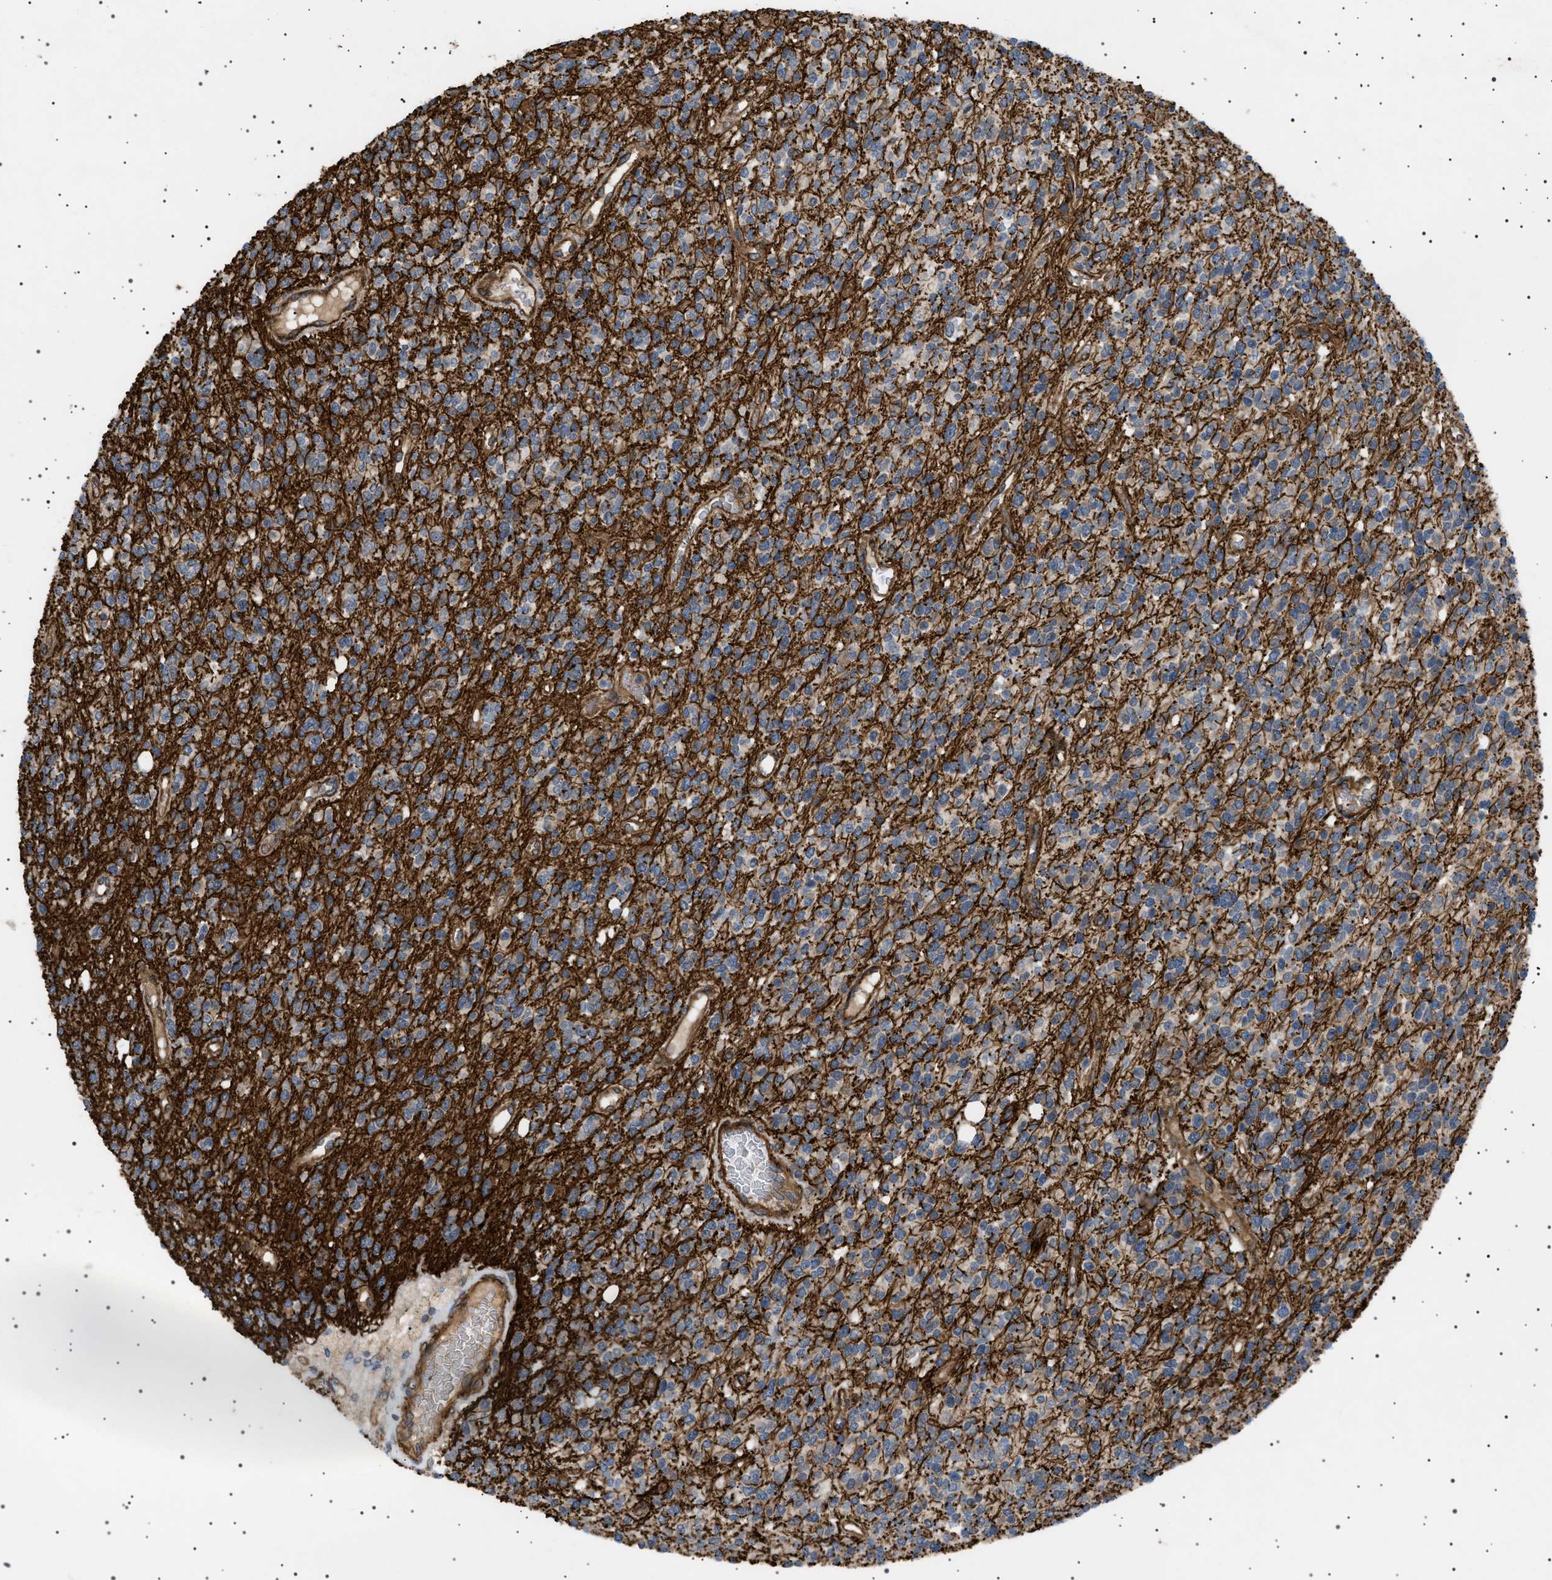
{"staining": {"intensity": "strong", "quantity": ">75%", "location": "cytoplasmic/membranous"}, "tissue": "glioma", "cell_type": "Tumor cells", "image_type": "cancer", "snomed": [{"axis": "morphology", "description": "Glioma, malignant, High grade"}, {"axis": "topography", "description": "Brain"}], "caption": "This is an image of IHC staining of high-grade glioma (malignant), which shows strong positivity in the cytoplasmic/membranous of tumor cells.", "gene": "CCDC186", "patient": {"sex": "male", "age": 34}}